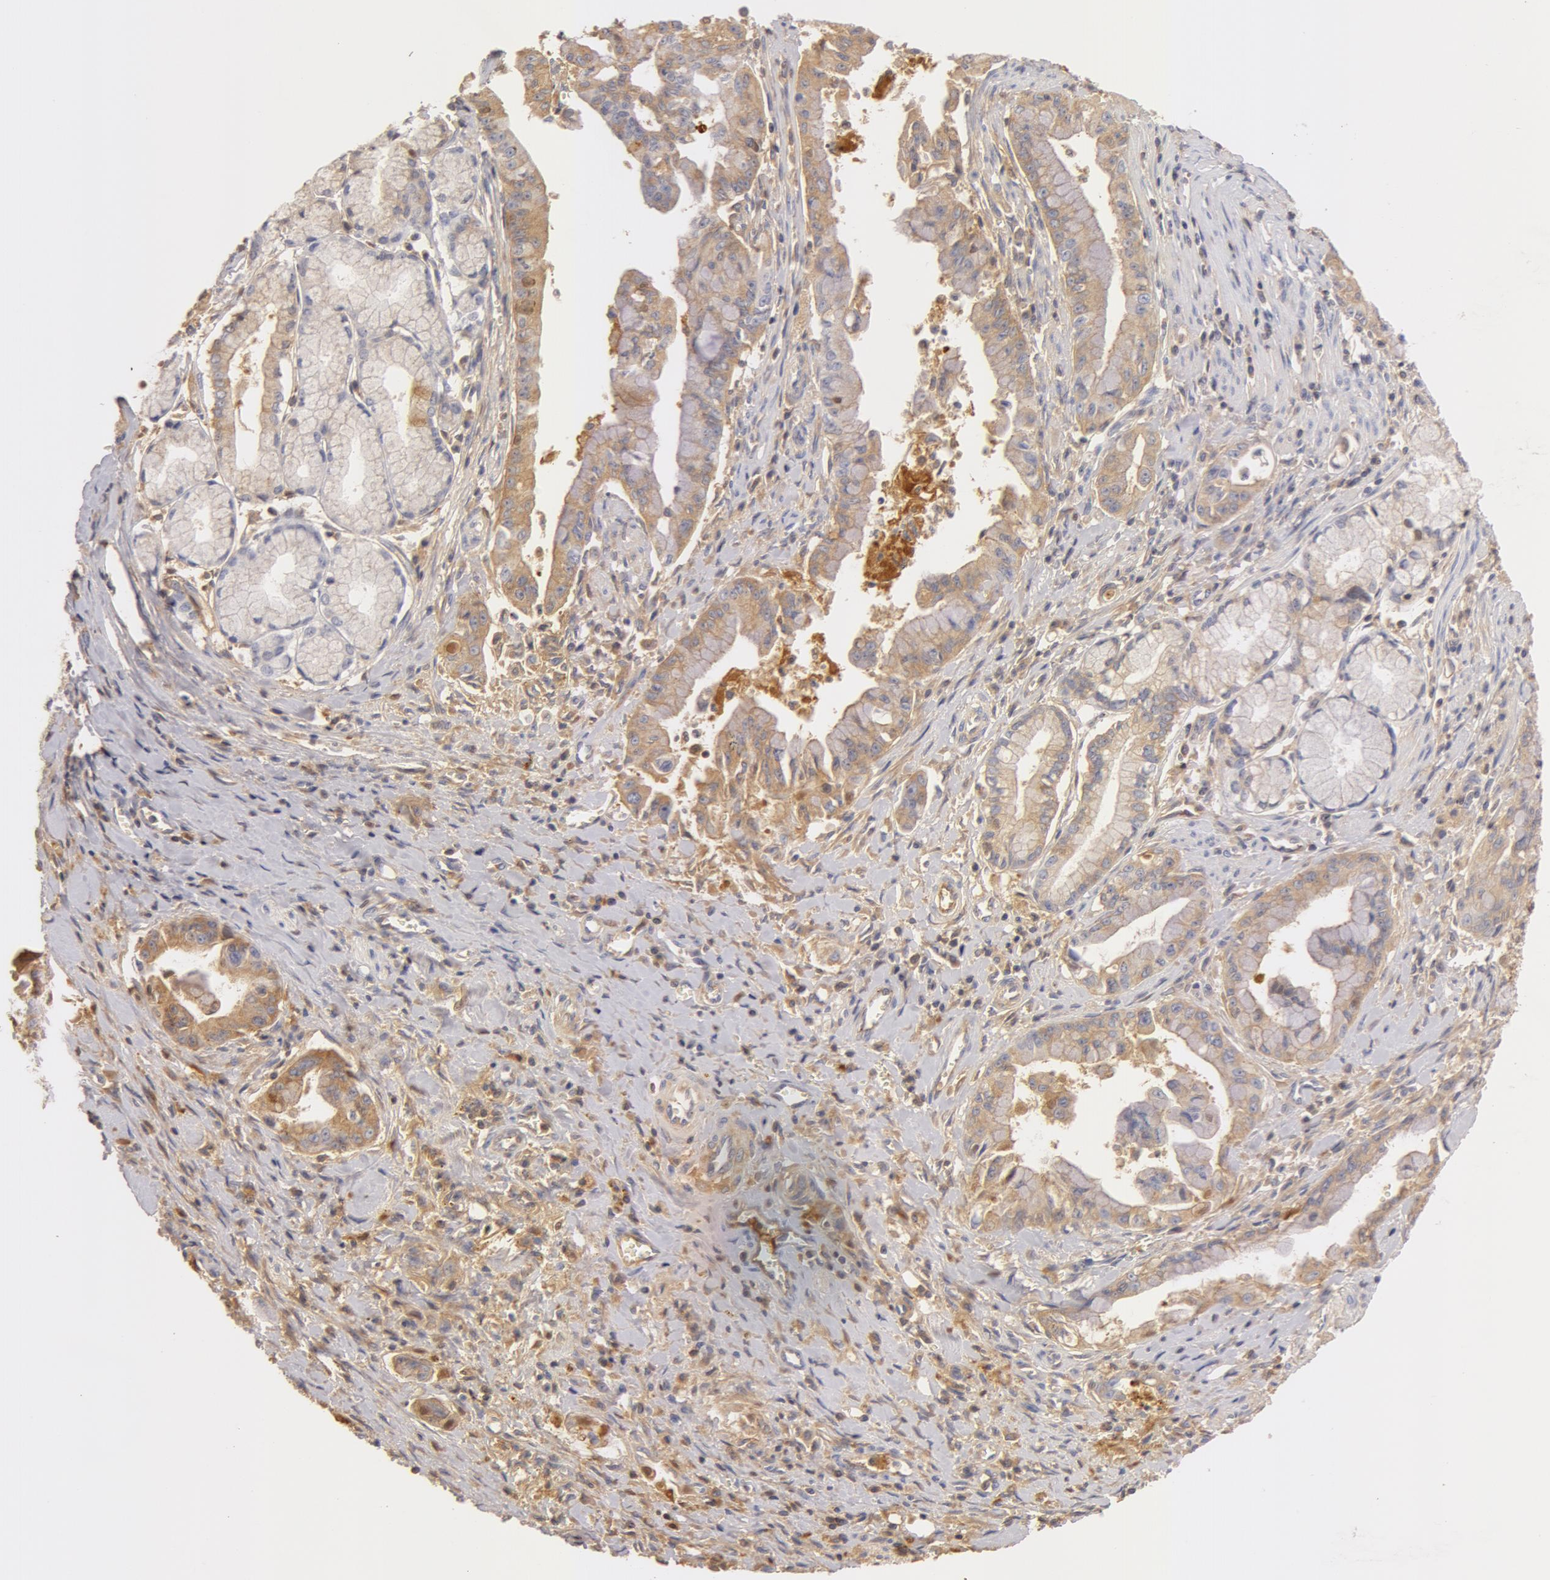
{"staining": {"intensity": "weak", "quantity": ">75%", "location": "cytoplasmic/membranous"}, "tissue": "pancreatic cancer", "cell_type": "Tumor cells", "image_type": "cancer", "snomed": [{"axis": "morphology", "description": "Adenocarcinoma, NOS"}, {"axis": "topography", "description": "Pancreas"}], "caption": "Adenocarcinoma (pancreatic) stained for a protein (brown) shows weak cytoplasmic/membranous positive staining in approximately >75% of tumor cells.", "gene": "GC", "patient": {"sex": "male", "age": 59}}